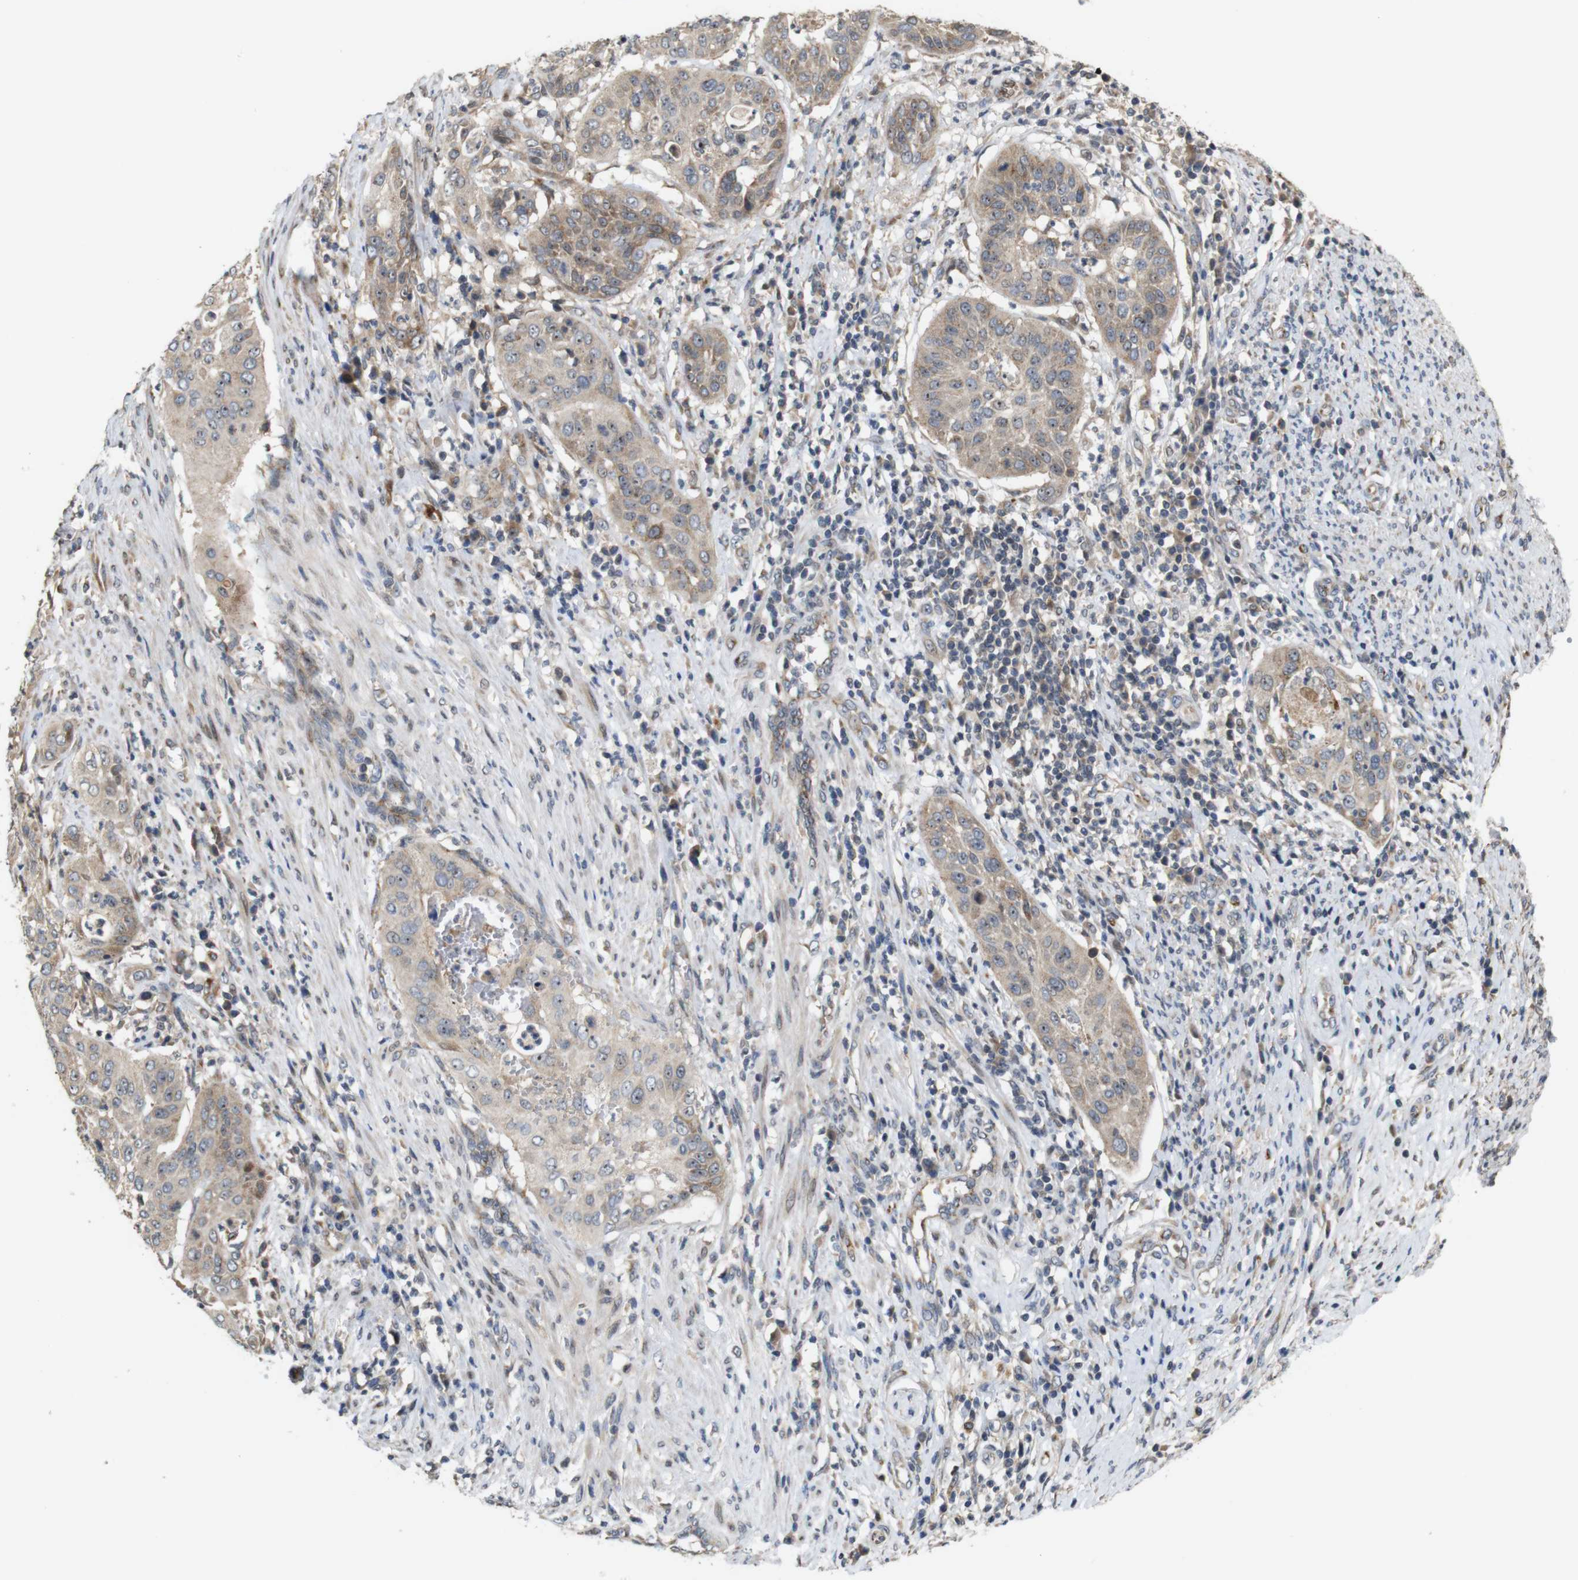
{"staining": {"intensity": "weak", "quantity": "<25%", "location": "cytoplasmic/membranous"}, "tissue": "cervical cancer", "cell_type": "Tumor cells", "image_type": "cancer", "snomed": [{"axis": "morphology", "description": "Normal tissue, NOS"}, {"axis": "morphology", "description": "Squamous cell carcinoma, NOS"}, {"axis": "topography", "description": "Cervix"}], "caption": "Human cervical squamous cell carcinoma stained for a protein using immunohistochemistry demonstrates no positivity in tumor cells.", "gene": "EFCAB14", "patient": {"sex": "female", "age": 39}}